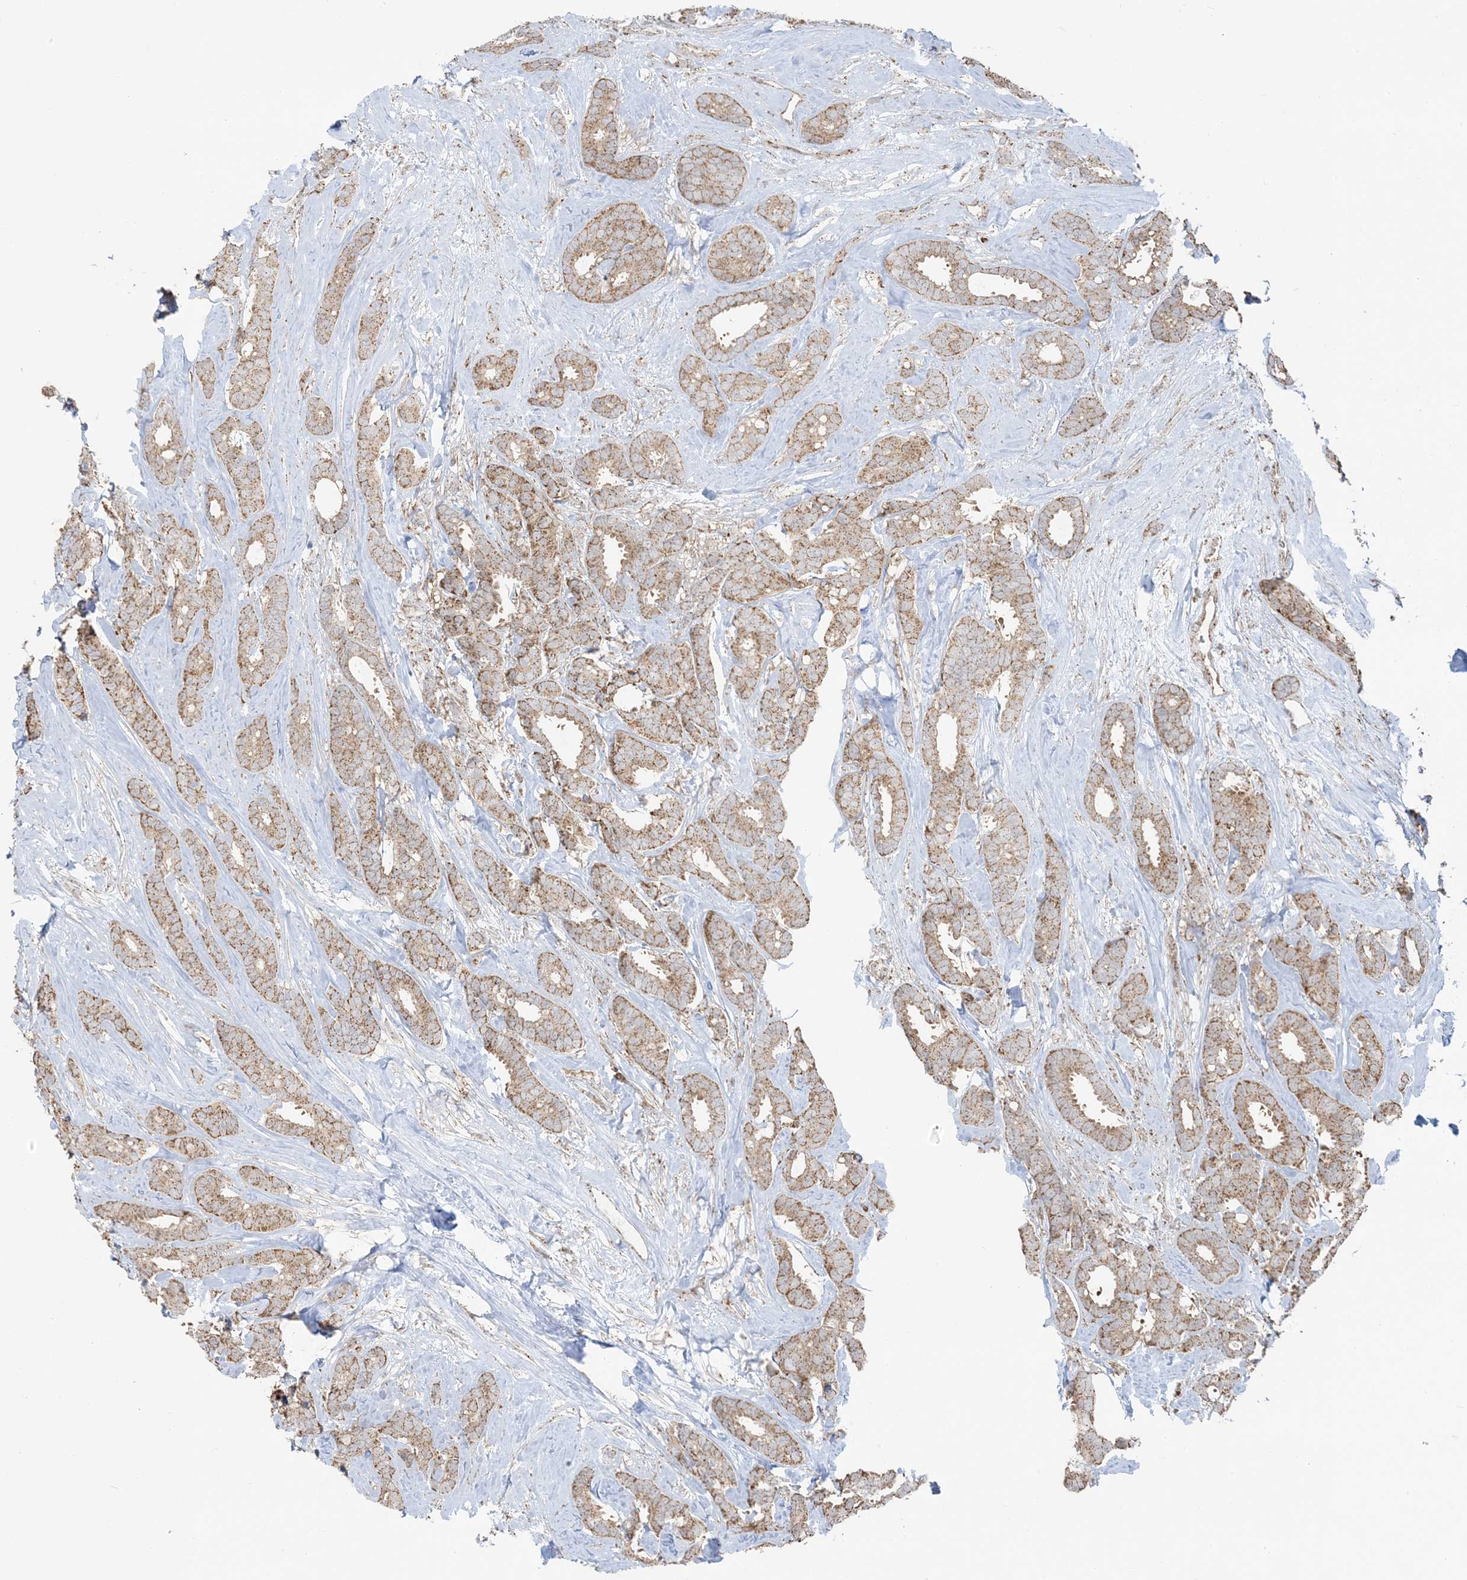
{"staining": {"intensity": "moderate", "quantity": ">75%", "location": "cytoplasmic/membranous"}, "tissue": "breast cancer", "cell_type": "Tumor cells", "image_type": "cancer", "snomed": [{"axis": "morphology", "description": "Duct carcinoma"}, {"axis": "topography", "description": "Breast"}], "caption": "Breast invasive ductal carcinoma stained with a protein marker exhibits moderate staining in tumor cells.", "gene": "MAPKBP1", "patient": {"sex": "female", "age": 87}}